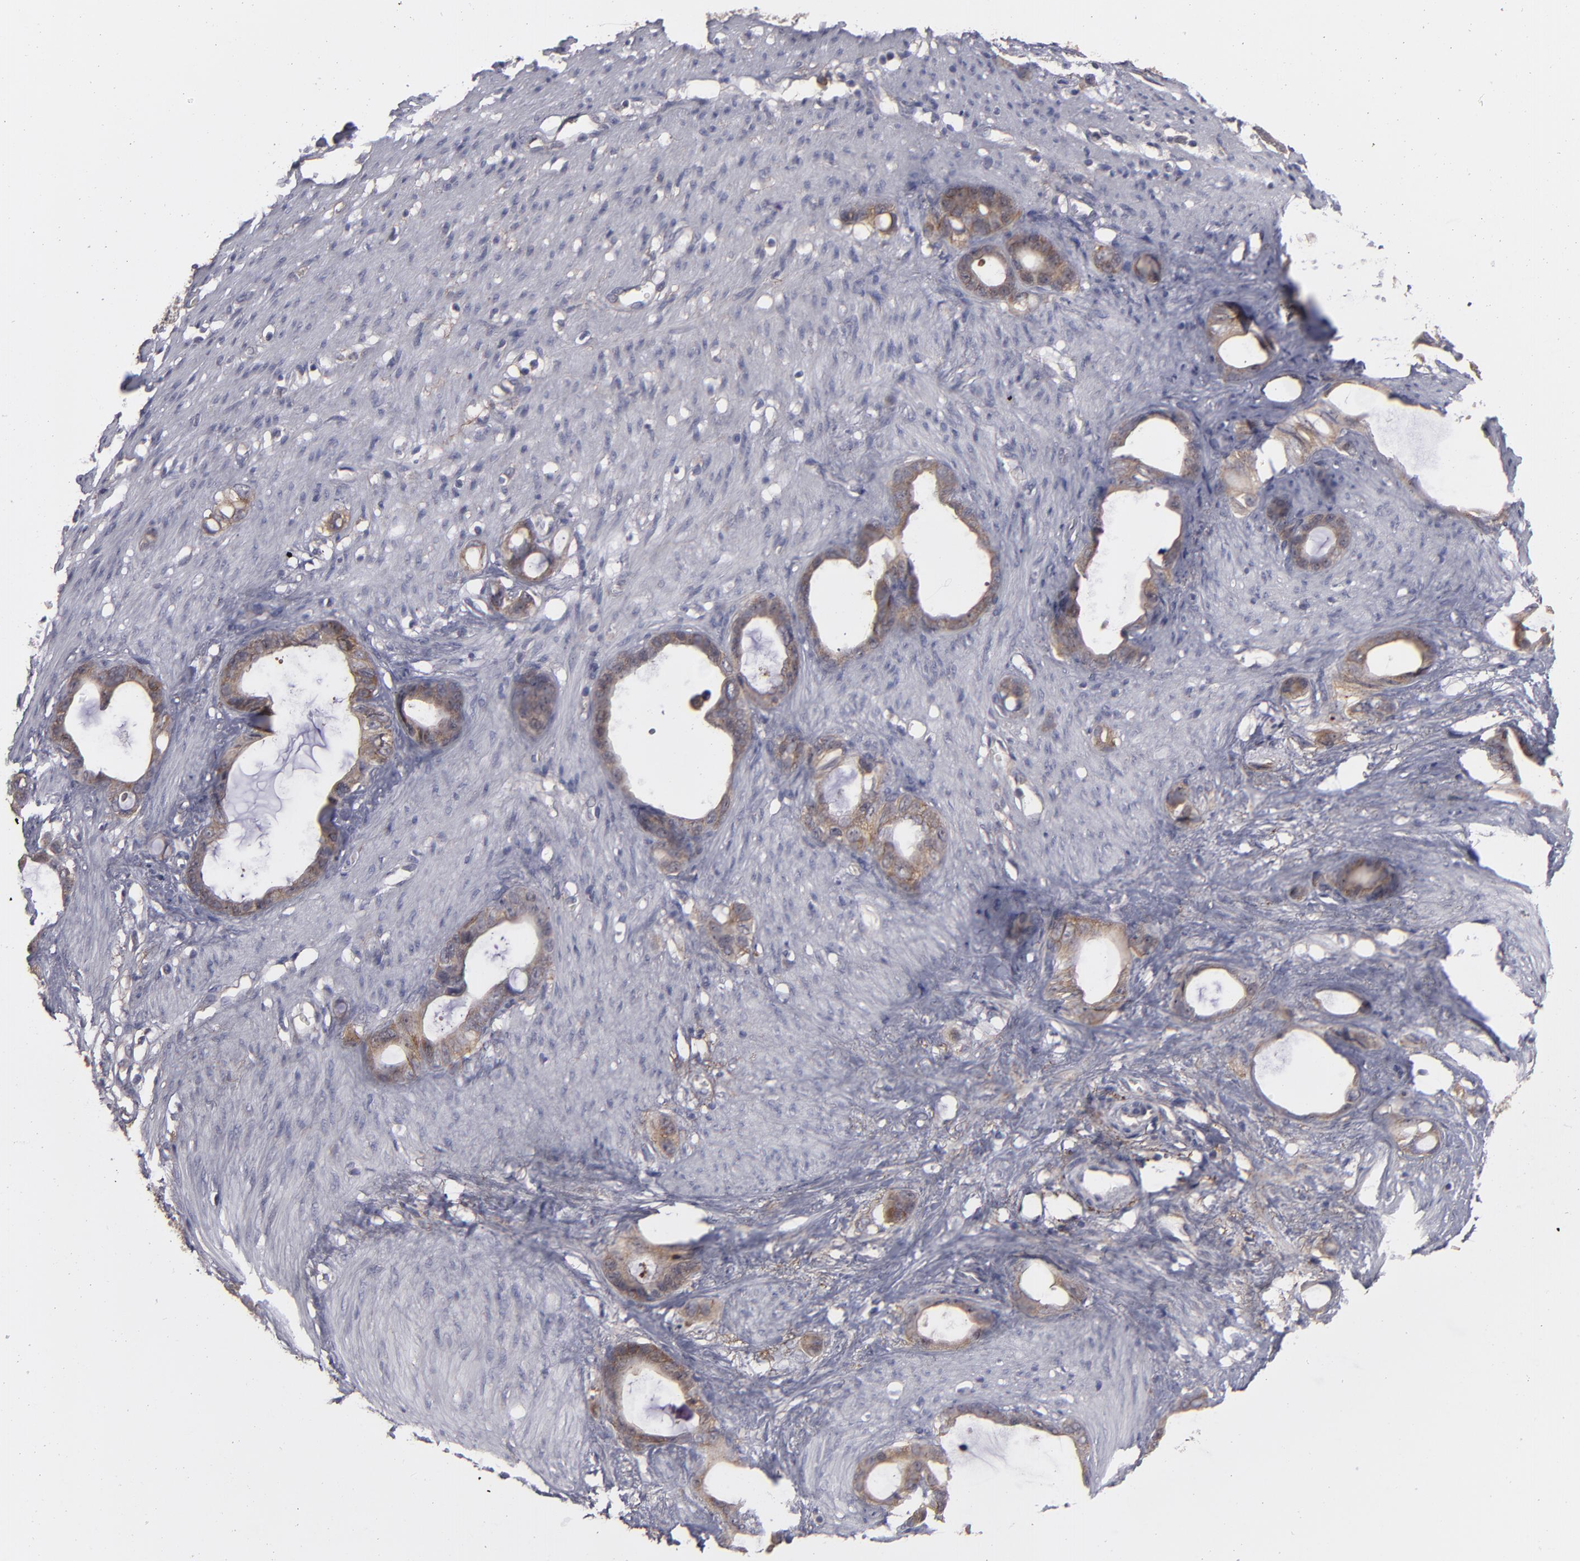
{"staining": {"intensity": "weak", "quantity": ">75%", "location": "cytoplasmic/membranous"}, "tissue": "stomach cancer", "cell_type": "Tumor cells", "image_type": "cancer", "snomed": [{"axis": "morphology", "description": "Adenocarcinoma, NOS"}, {"axis": "topography", "description": "Stomach"}], "caption": "Tumor cells show low levels of weak cytoplasmic/membranous staining in about >75% of cells in human stomach cancer.", "gene": "BMP6", "patient": {"sex": "female", "age": 75}}